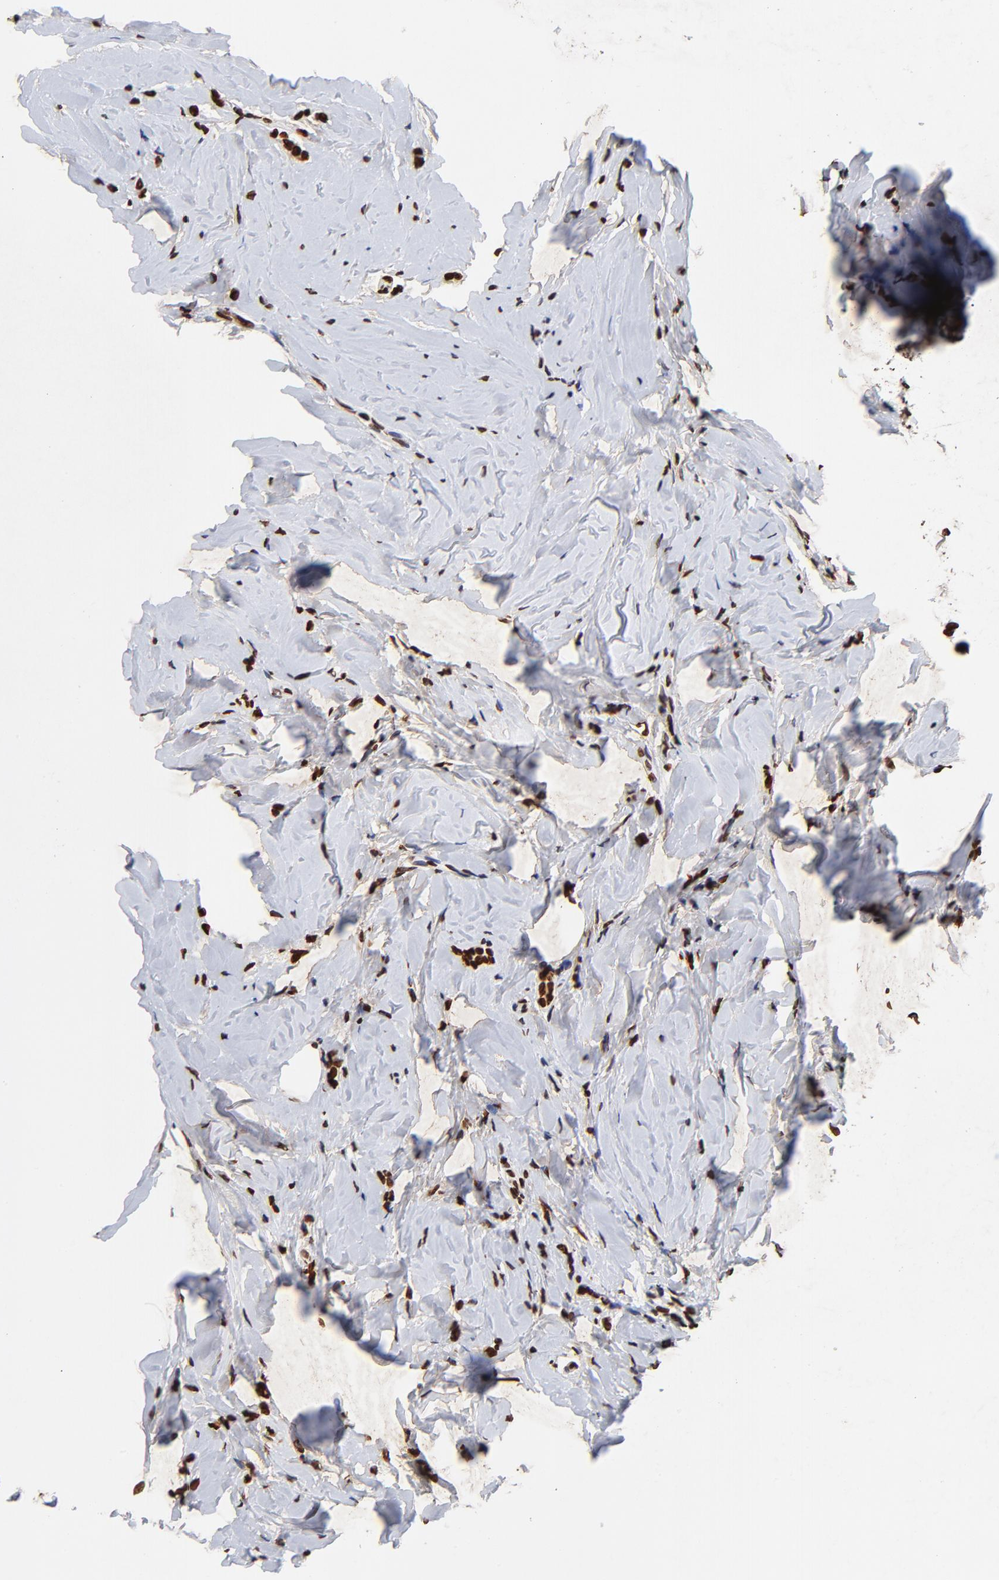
{"staining": {"intensity": "strong", "quantity": ">75%", "location": "nuclear"}, "tissue": "breast cancer", "cell_type": "Tumor cells", "image_type": "cancer", "snomed": [{"axis": "morphology", "description": "Lobular carcinoma"}, {"axis": "topography", "description": "Breast"}], "caption": "Immunohistochemical staining of lobular carcinoma (breast) demonstrates high levels of strong nuclear positivity in about >75% of tumor cells.", "gene": "FBH1", "patient": {"sex": "female", "age": 64}}